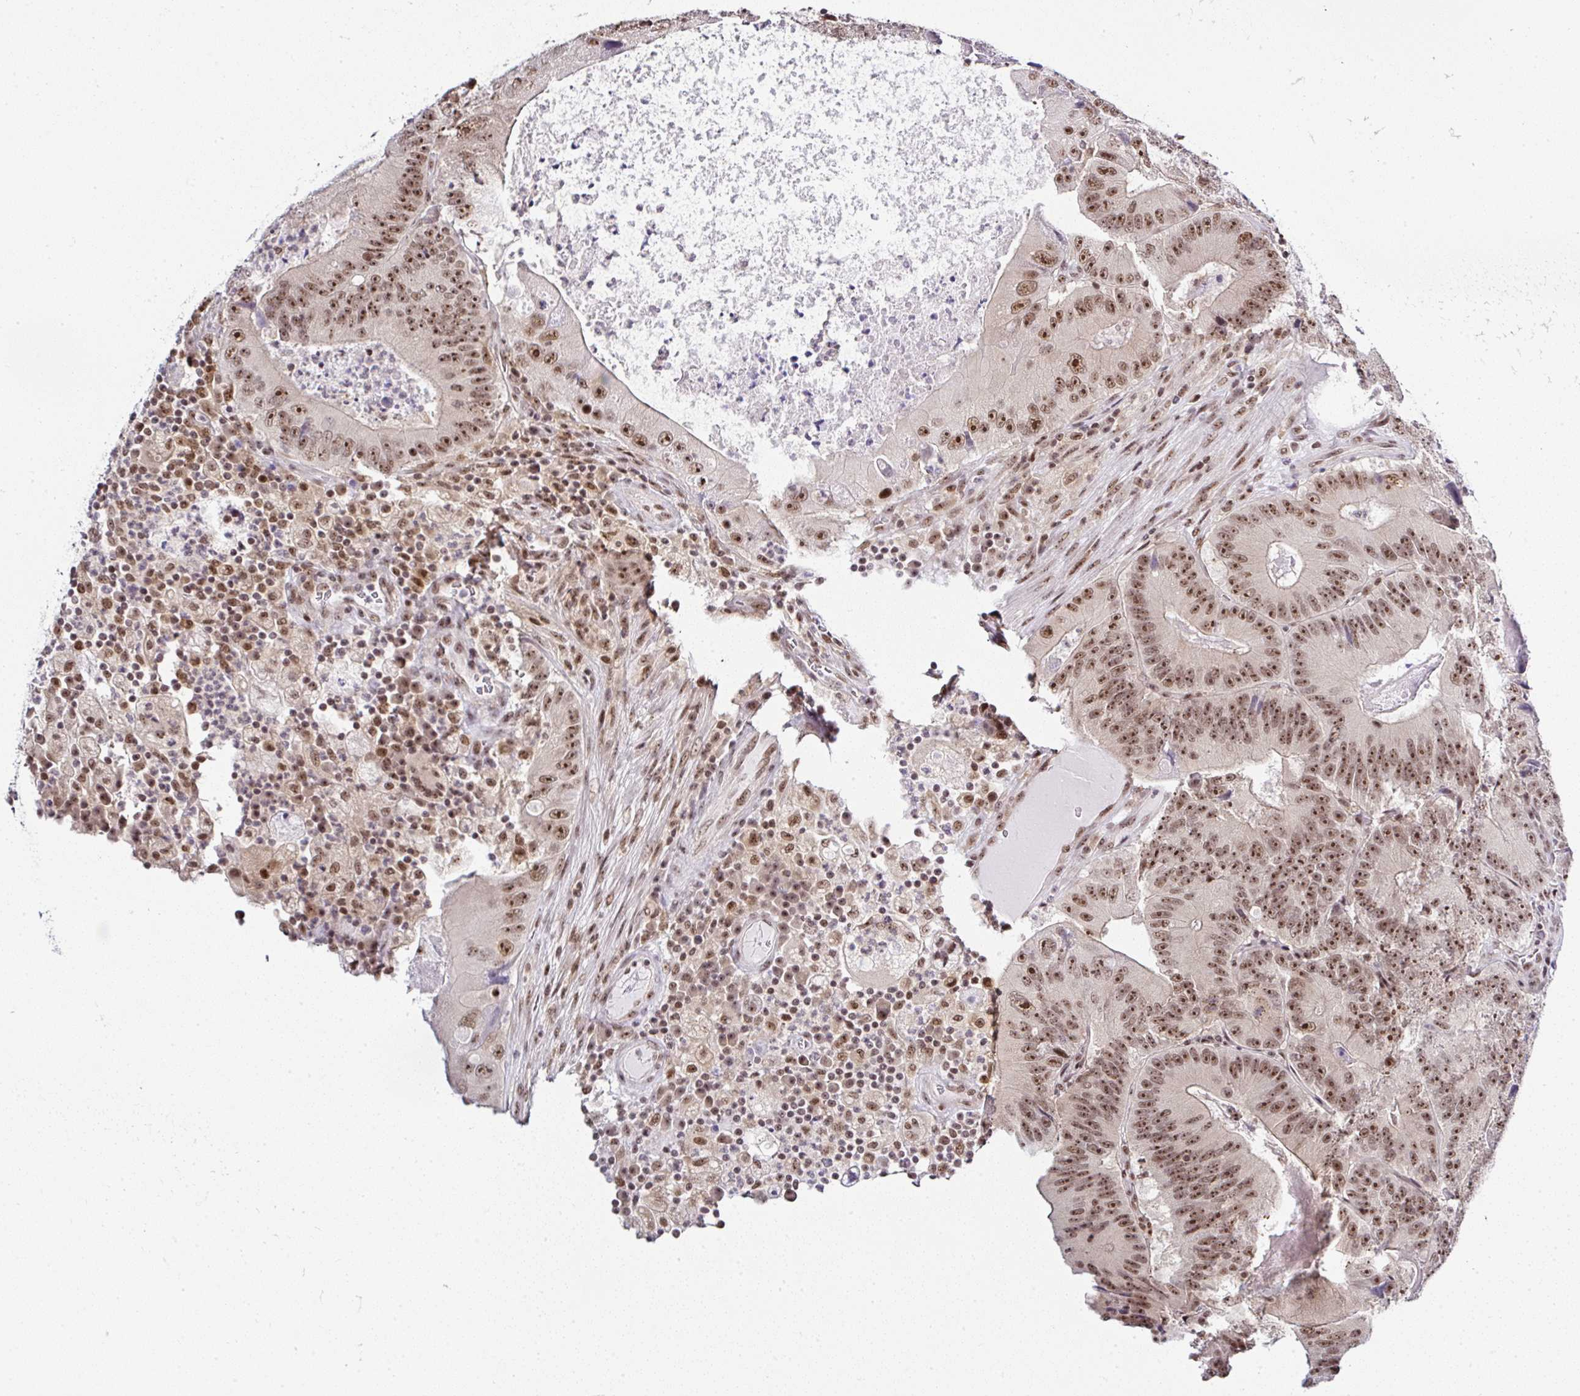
{"staining": {"intensity": "moderate", "quantity": ">75%", "location": "nuclear"}, "tissue": "colorectal cancer", "cell_type": "Tumor cells", "image_type": "cancer", "snomed": [{"axis": "morphology", "description": "Adenocarcinoma, NOS"}, {"axis": "topography", "description": "Colon"}], "caption": "Immunohistochemistry (IHC) photomicrograph of colorectal cancer (adenocarcinoma) stained for a protein (brown), which shows medium levels of moderate nuclear staining in approximately >75% of tumor cells.", "gene": "PTPN2", "patient": {"sex": "female", "age": 86}}